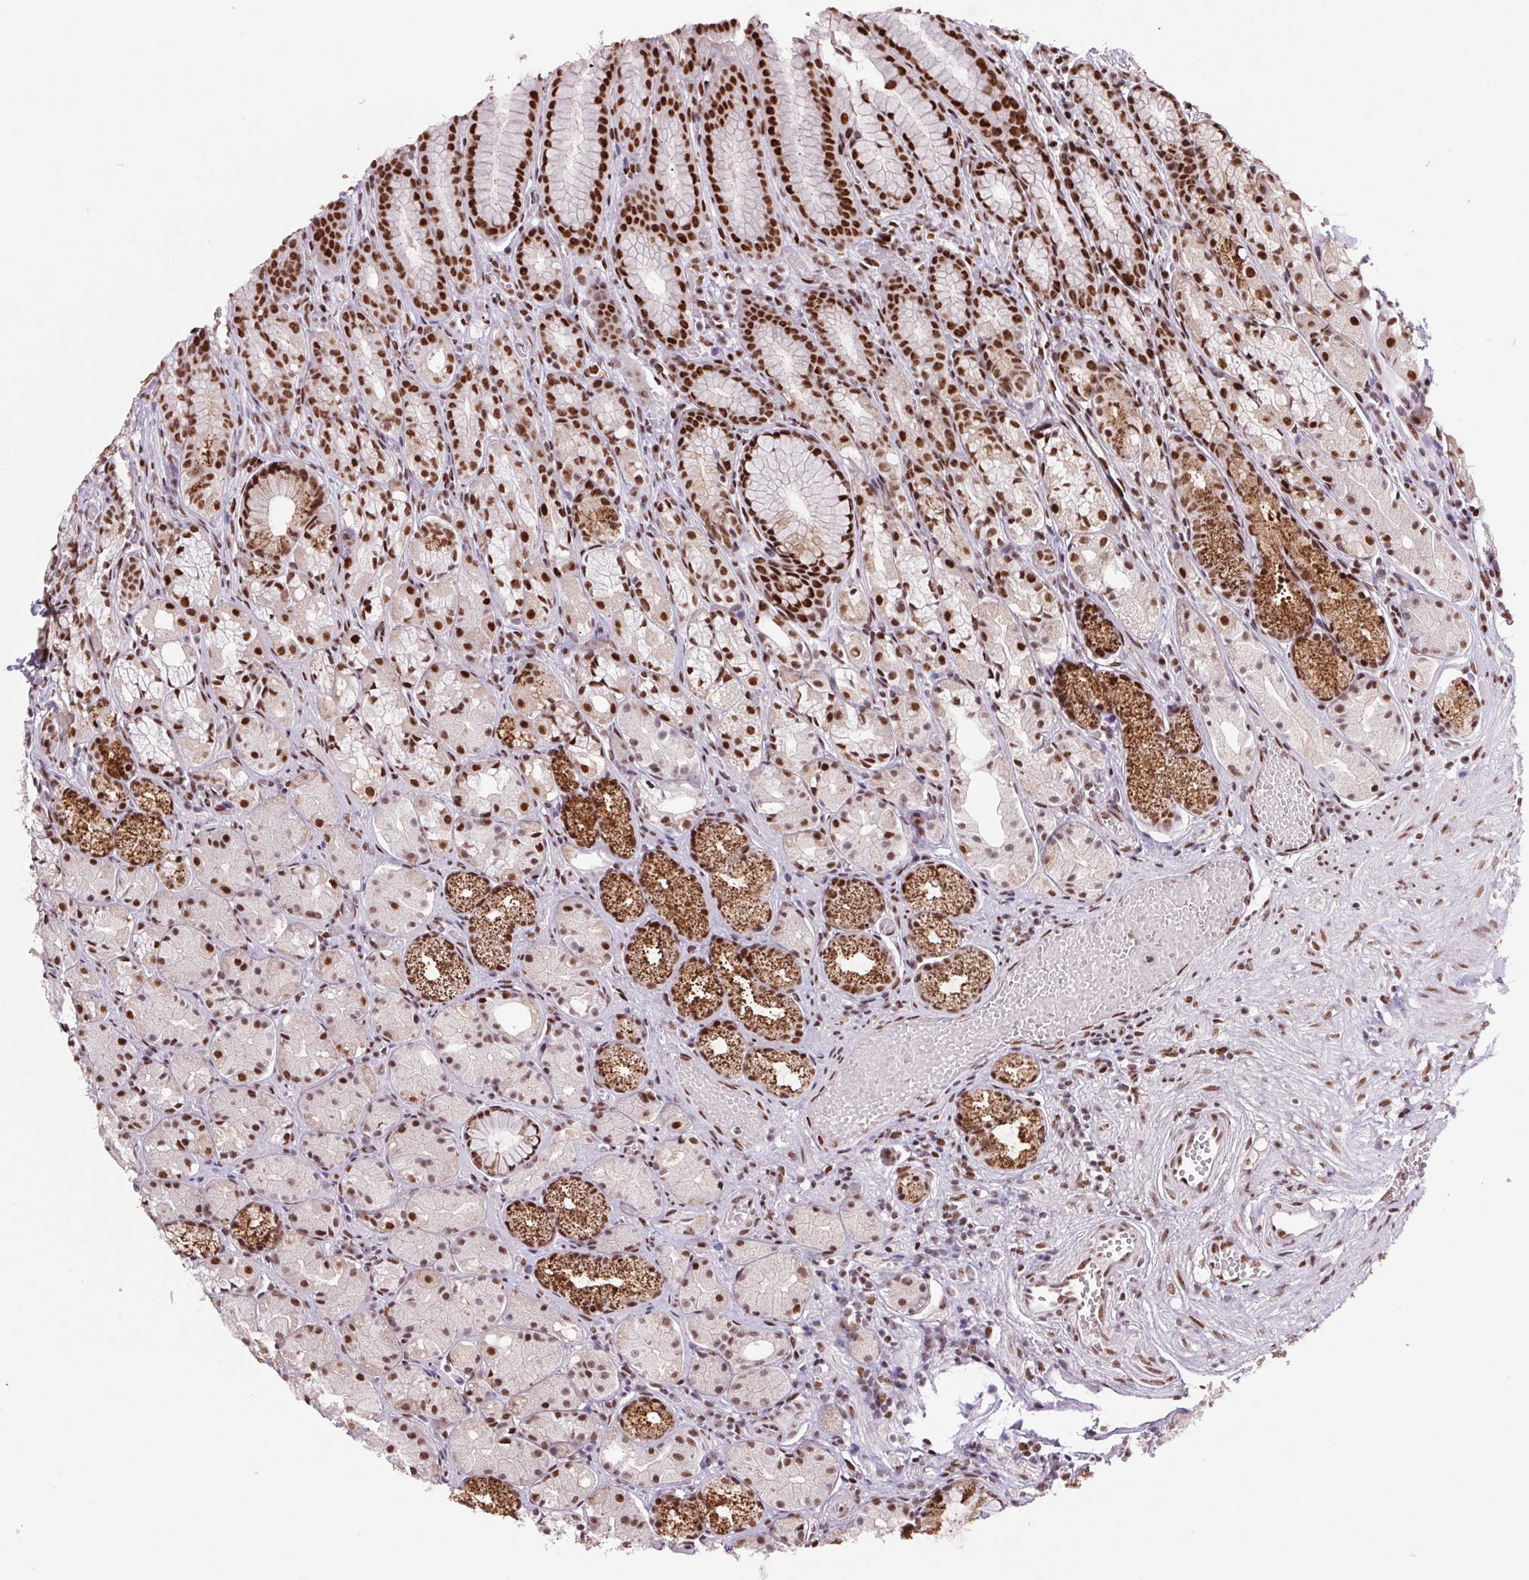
{"staining": {"intensity": "strong", "quantity": ">75%", "location": "cytoplasmic/membranous,nuclear"}, "tissue": "stomach", "cell_type": "Glandular cells", "image_type": "normal", "snomed": [{"axis": "morphology", "description": "Normal tissue, NOS"}, {"axis": "topography", "description": "Stomach"}], "caption": "DAB (3,3'-diaminobenzidine) immunohistochemical staining of benign stomach displays strong cytoplasmic/membranous,nuclear protein staining in about >75% of glandular cells.", "gene": "LDLRAD4", "patient": {"sex": "male", "age": 70}}